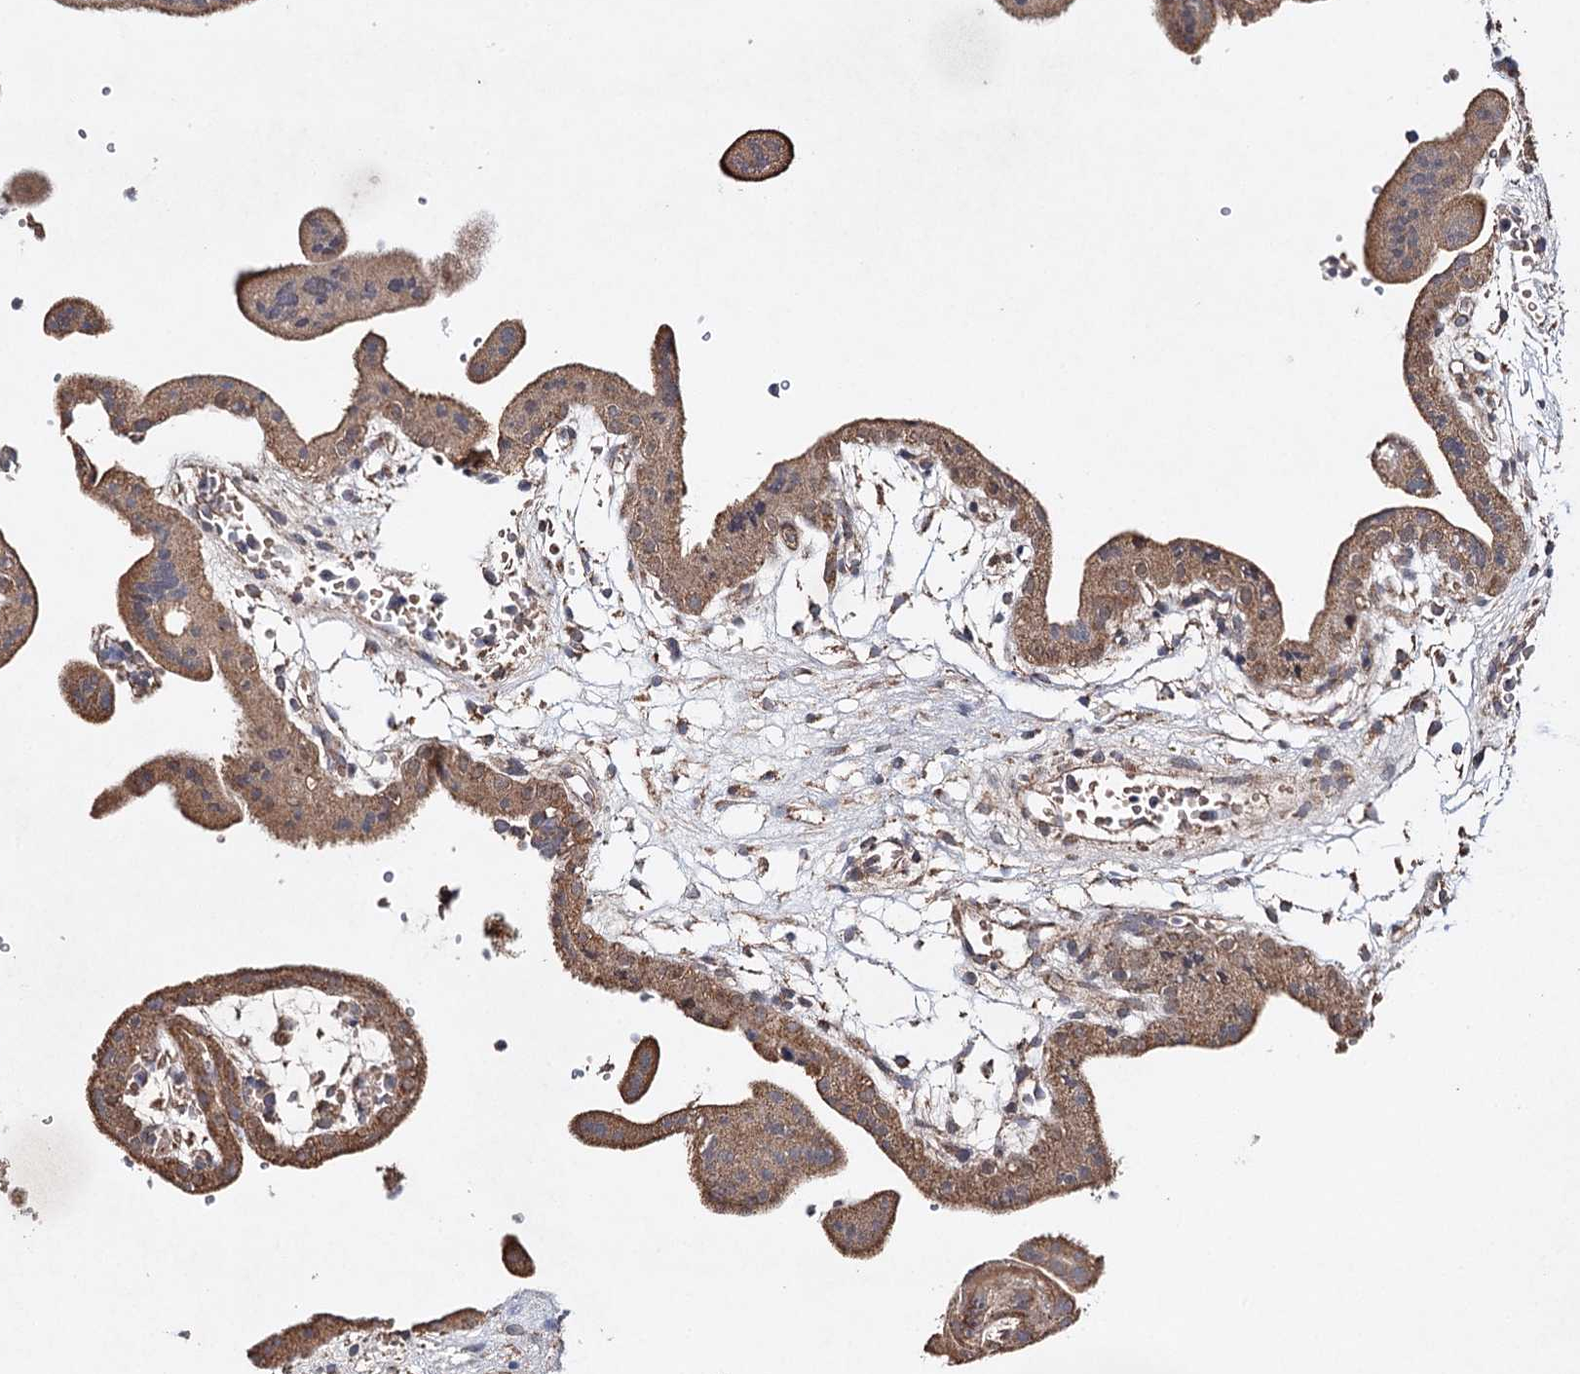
{"staining": {"intensity": "moderate", "quantity": ">75%", "location": "cytoplasmic/membranous"}, "tissue": "placenta", "cell_type": "Decidual cells", "image_type": "normal", "snomed": [{"axis": "morphology", "description": "Normal tissue, NOS"}, {"axis": "topography", "description": "Placenta"}], "caption": "About >75% of decidual cells in benign placenta demonstrate moderate cytoplasmic/membranous protein positivity as visualized by brown immunohistochemical staining.", "gene": "PIK3CB", "patient": {"sex": "female", "age": 18}}